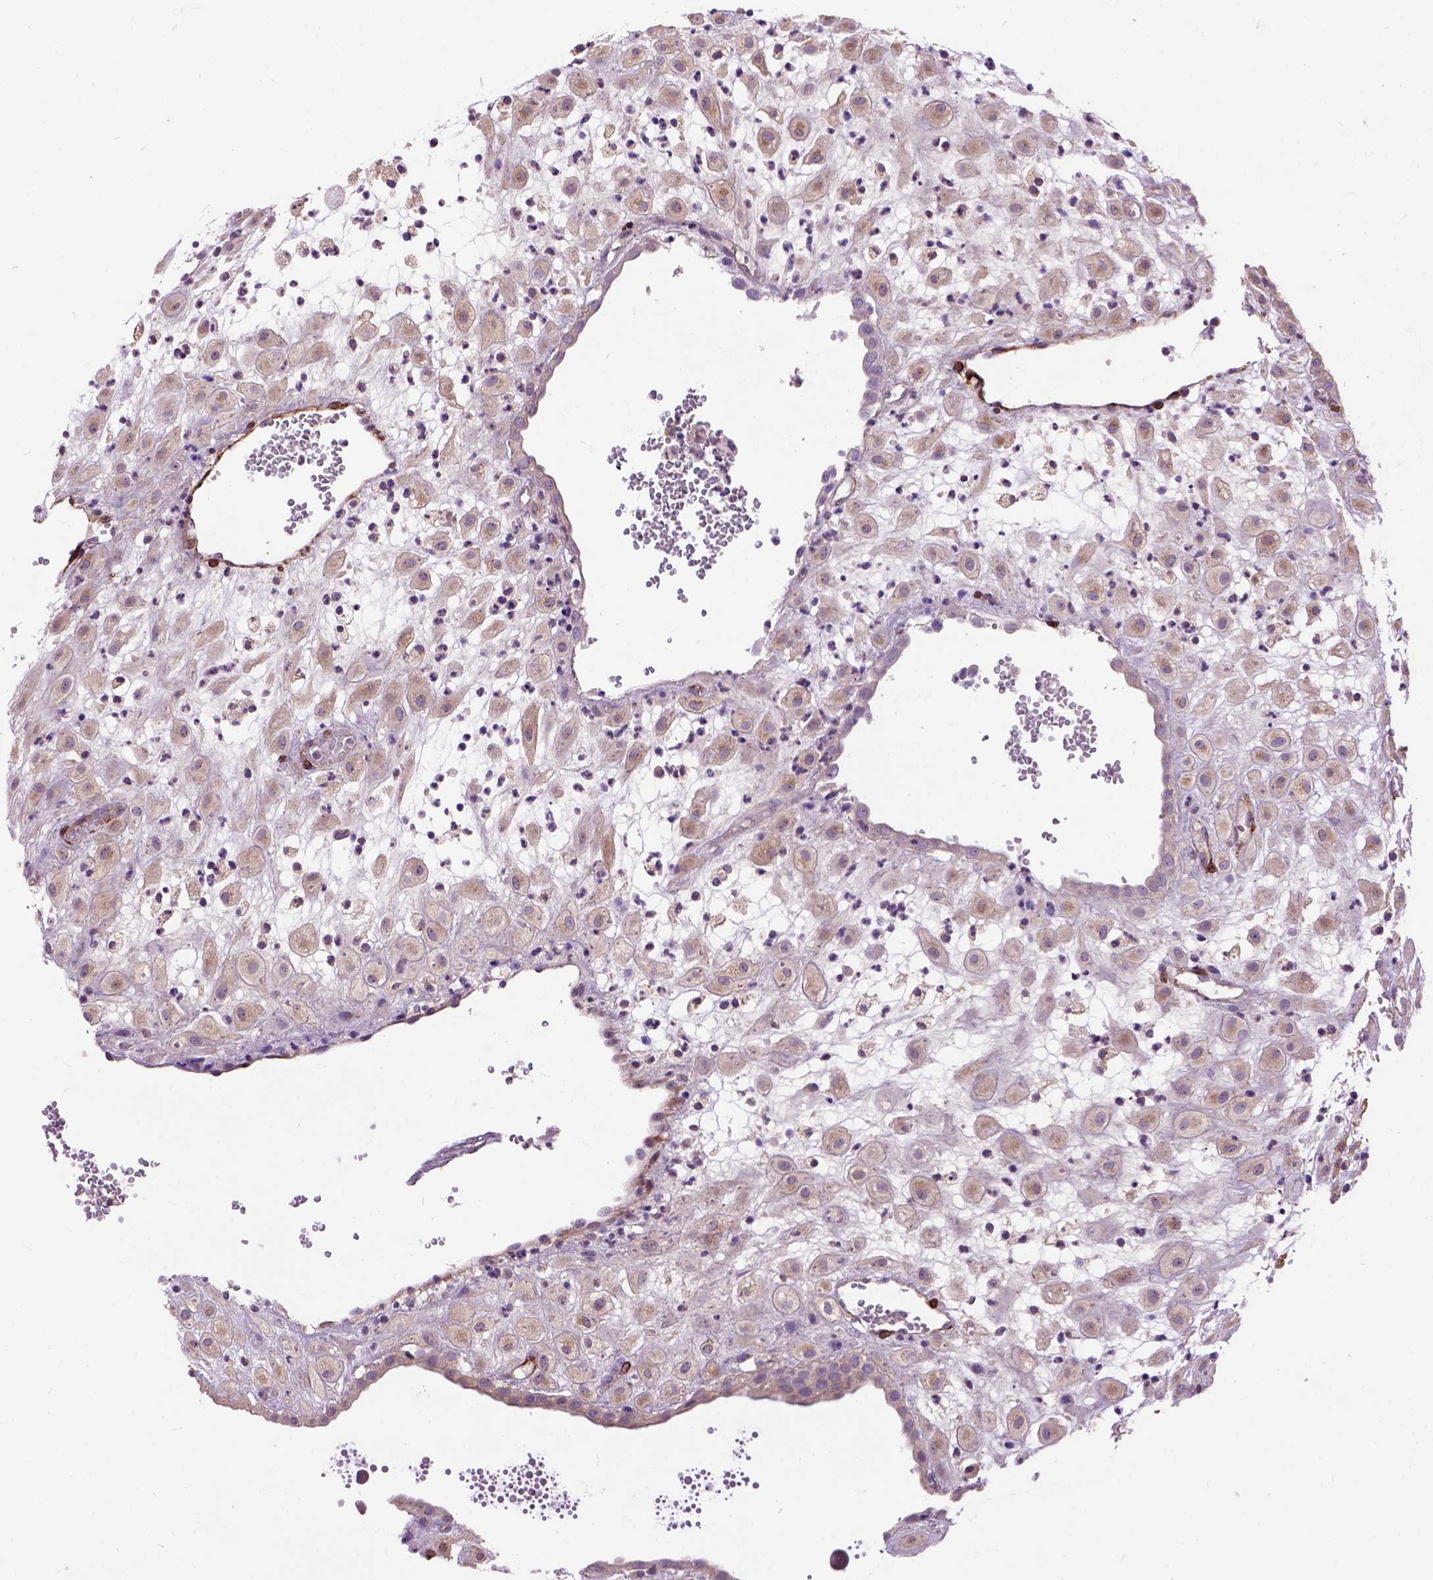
{"staining": {"intensity": "weak", "quantity": "<25%", "location": "cytoplasmic/membranous"}, "tissue": "placenta", "cell_type": "Decidual cells", "image_type": "normal", "snomed": [{"axis": "morphology", "description": "Normal tissue, NOS"}, {"axis": "topography", "description": "Placenta"}], "caption": "Decidual cells show no significant staining in unremarkable placenta. (IHC, brightfield microscopy, high magnification).", "gene": "MAPT", "patient": {"sex": "female", "age": 24}}